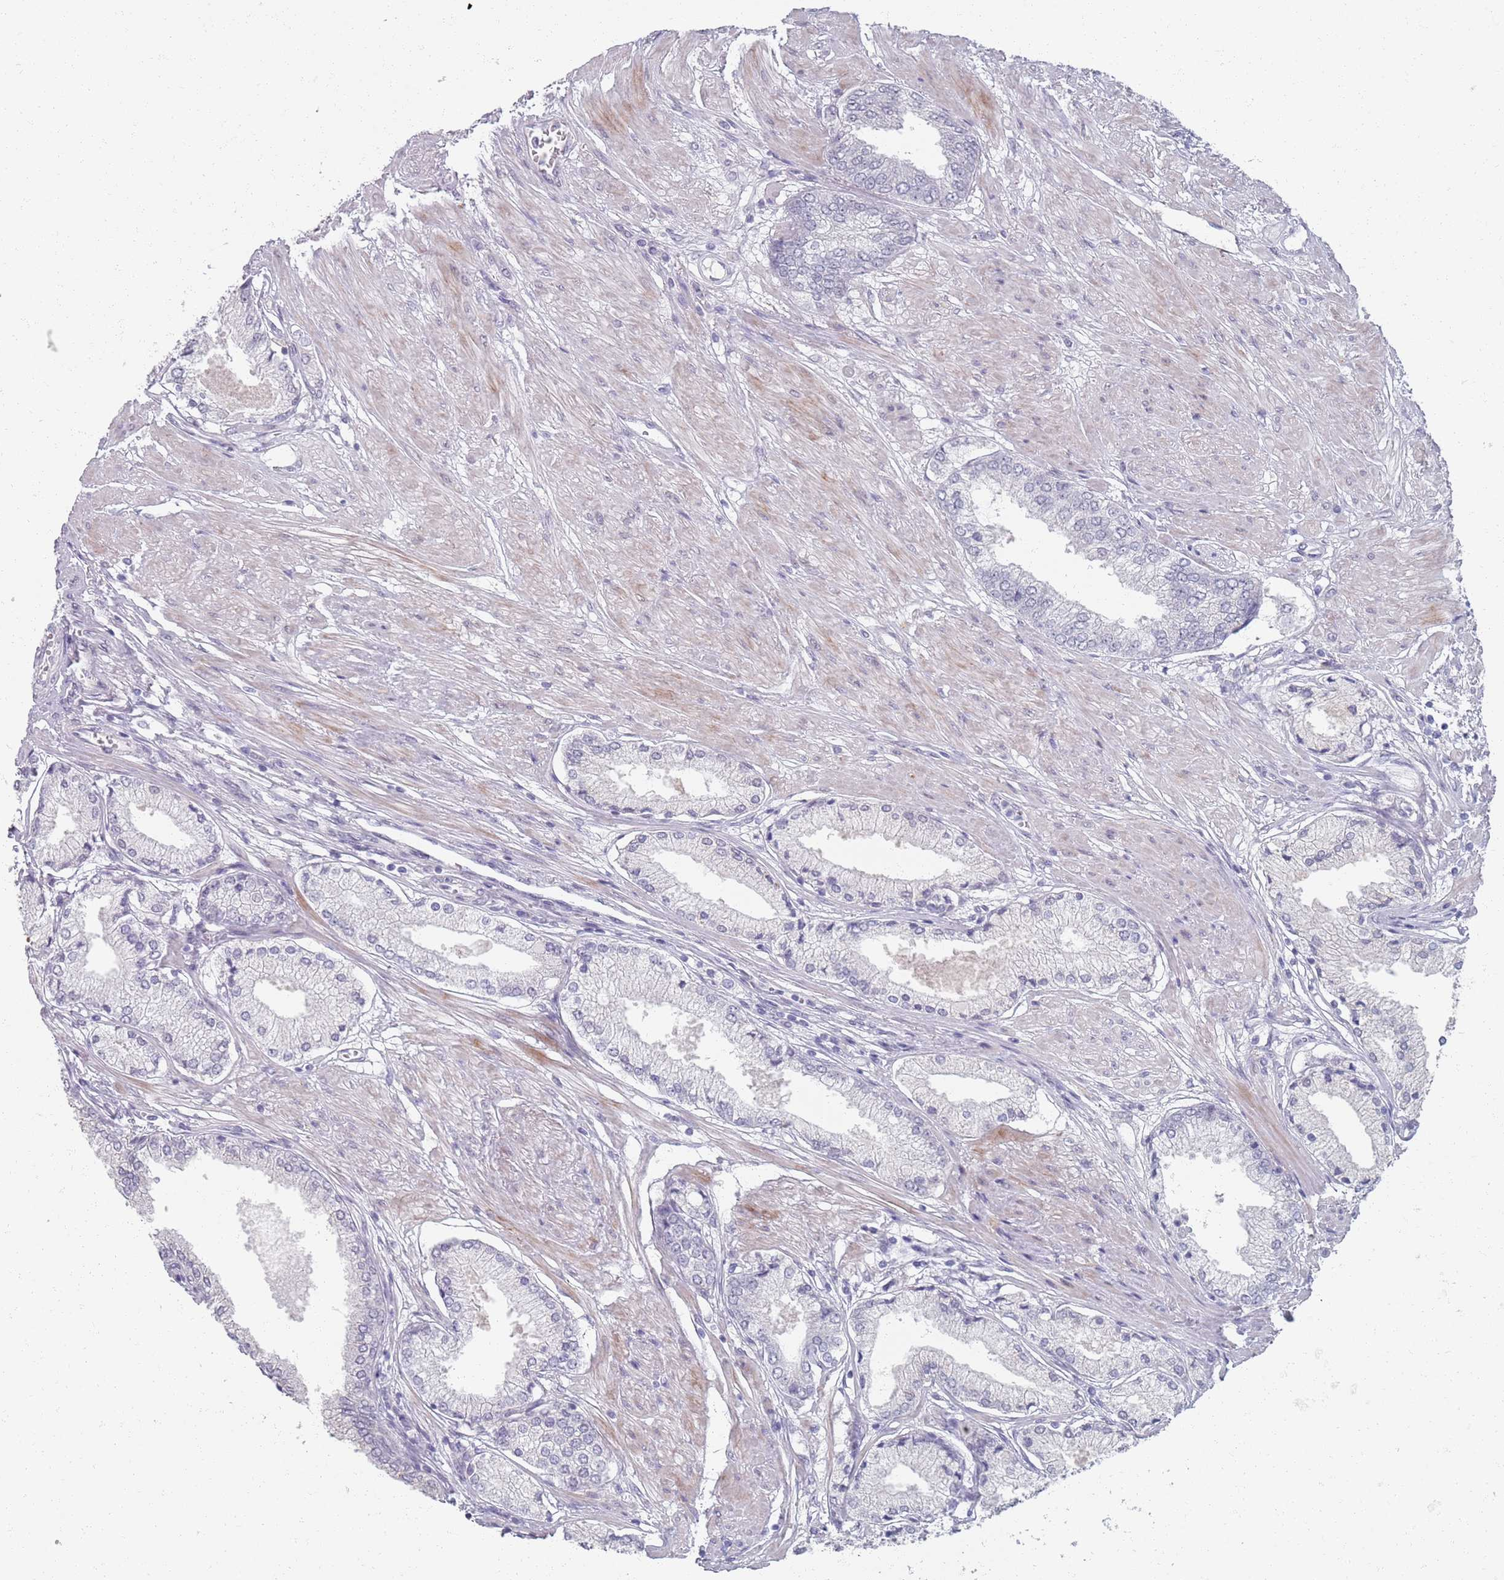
{"staining": {"intensity": "negative", "quantity": "none", "location": "none"}, "tissue": "prostate cancer", "cell_type": "Tumor cells", "image_type": "cancer", "snomed": [{"axis": "morphology", "description": "Adenocarcinoma, High grade"}, {"axis": "topography", "description": "Prostate and seminal vesicle, NOS"}], "caption": "Immunohistochemical staining of prostate high-grade adenocarcinoma demonstrates no significant positivity in tumor cells.", "gene": "SAMD1", "patient": {"sex": "male", "age": 64}}